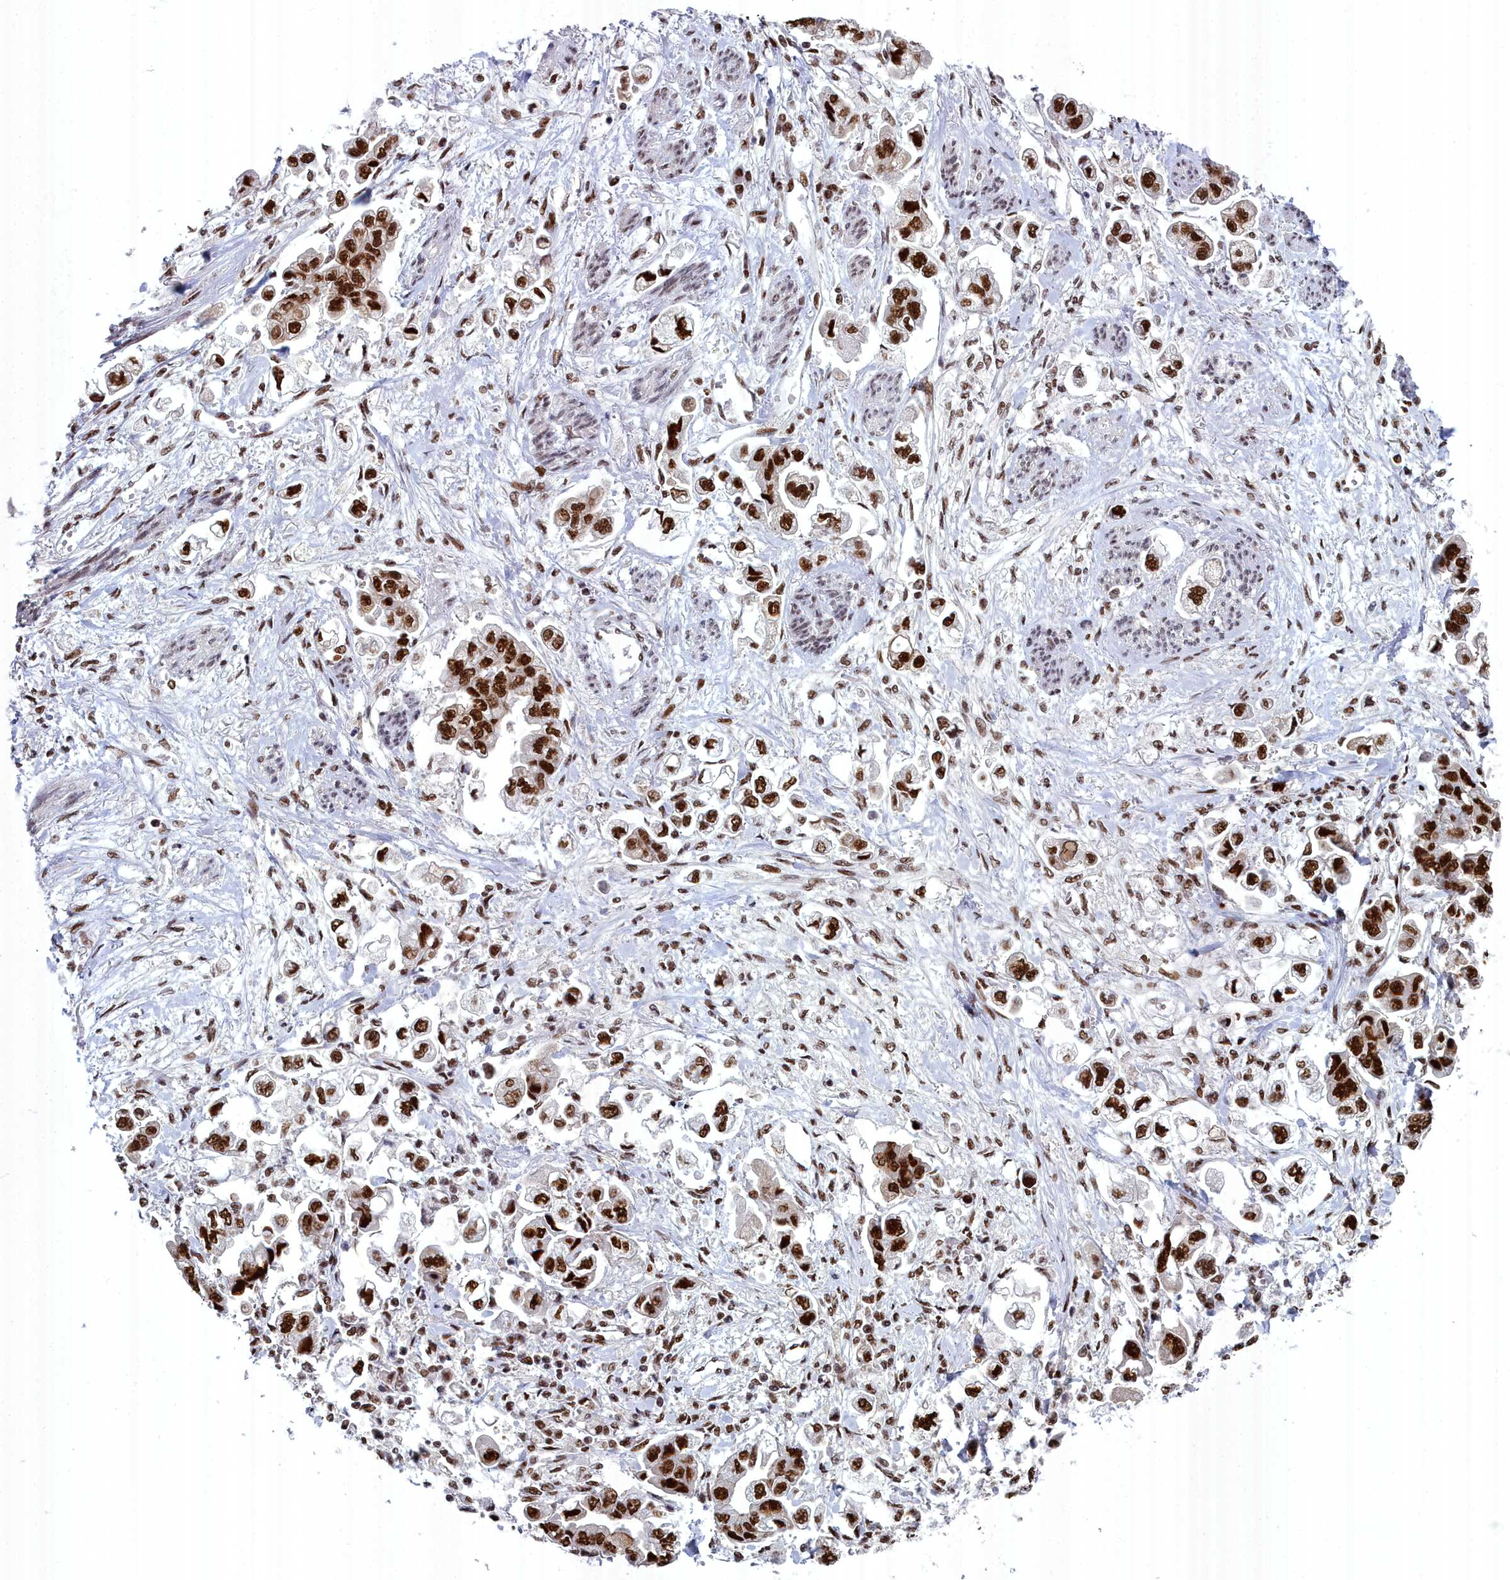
{"staining": {"intensity": "strong", "quantity": ">75%", "location": "nuclear"}, "tissue": "stomach cancer", "cell_type": "Tumor cells", "image_type": "cancer", "snomed": [{"axis": "morphology", "description": "Adenocarcinoma, NOS"}, {"axis": "topography", "description": "Stomach"}], "caption": "A photomicrograph of adenocarcinoma (stomach) stained for a protein displays strong nuclear brown staining in tumor cells.", "gene": "SF3B3", "patient": {"sex": "male", "age": 62}}